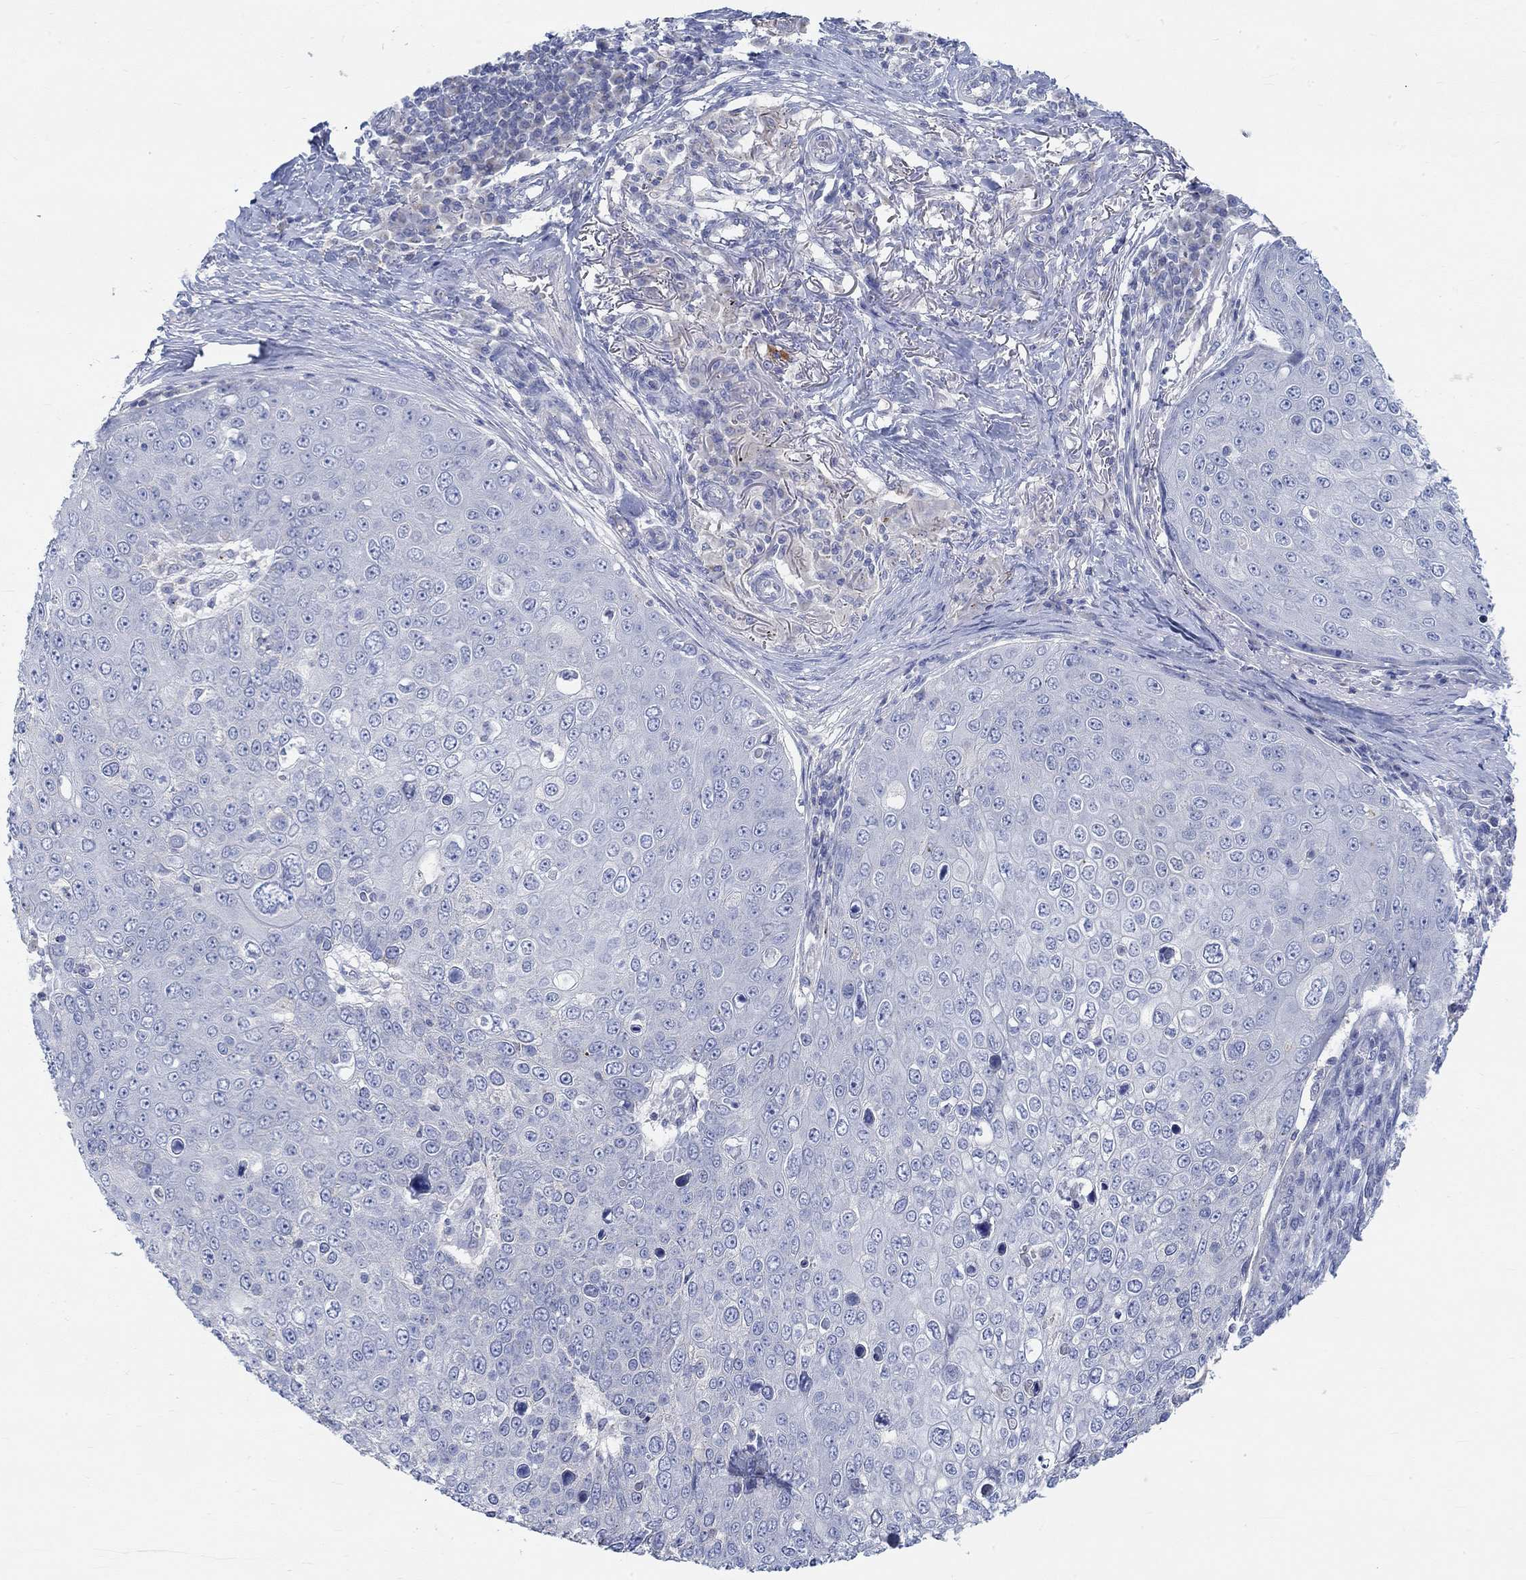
{"staining": {"intensity": "negative", "quantity": "none", "location": "none"}, "tissue": "skin cancer", "cell_type": "Tumor cells", "image_type": "cancer", "snomed": [{"axis": "morphology", "description": "Squamous cell carcinoma, NOS"}, {"axis": "topography", "description": "Skin"}], "caption": "Immunohistochemistry photomicrograph of neoplastic tissue: human skin squamous cell carcinoma stained with DAB (3,3'-diaminobenzidine) exhibits no significant protein staining in tumor cells.", "gene": "NAV3", "patient": {"sex": "male", "age": 71}}